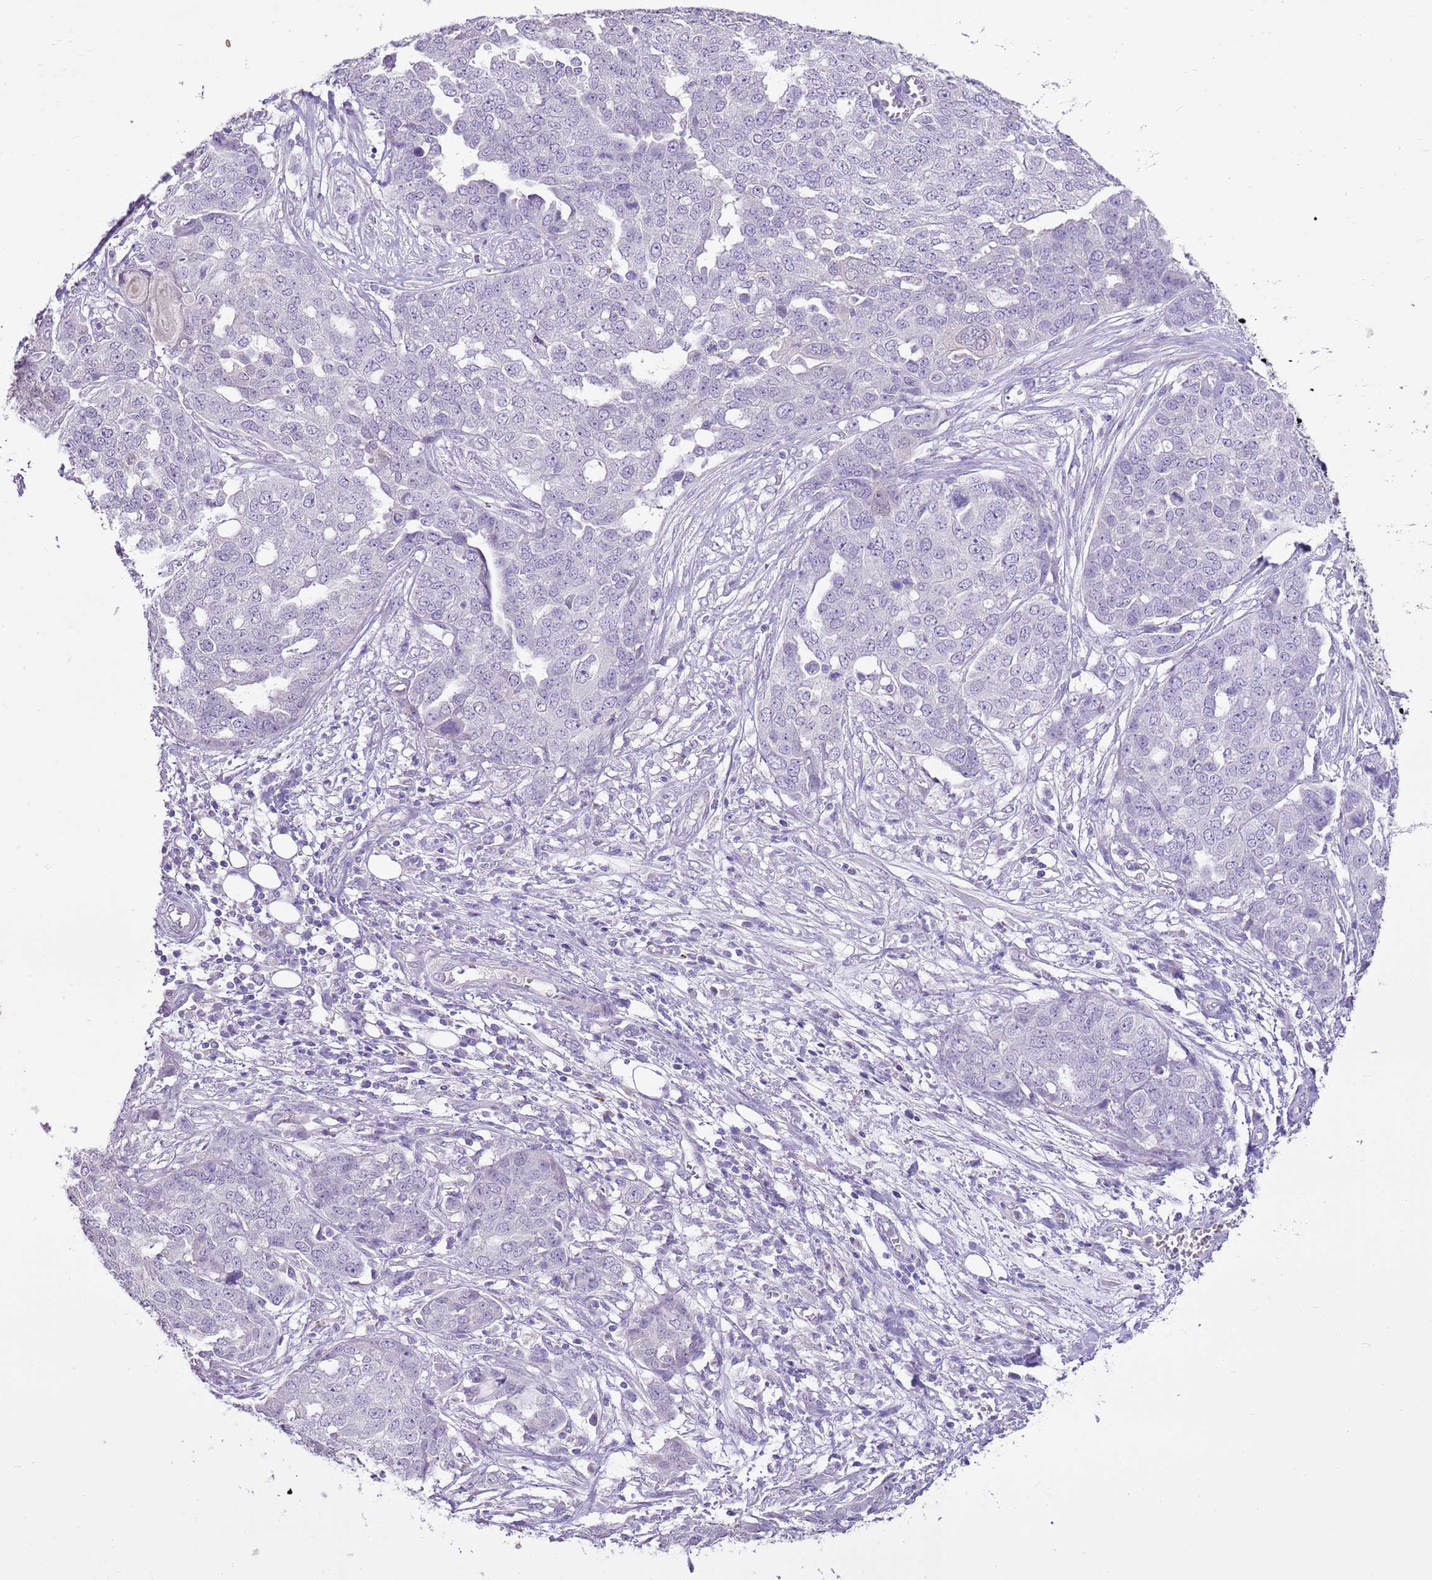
{"staining": {"intensity": "negative", "quantity": "none", "location": "none"}, "tissue": "ovarian cancer", "cell_type": "Tumor cells", "image_type": "cancer", "snomed": [{"axis": "morphology", "description": "Cystadenocarcinoma, serous, NOS"}, {"axis": "topography", "description": "Soft tissue"}, {"axis": "topography", "description": "Ovary"}], "caption": "Immunohistochemistry of ovarian cancer (serous cystadenocarcinoma) shows no positivity in tumor cells.", "gene": "XPO7", "patient": {"sex": "female", "age": 57}}